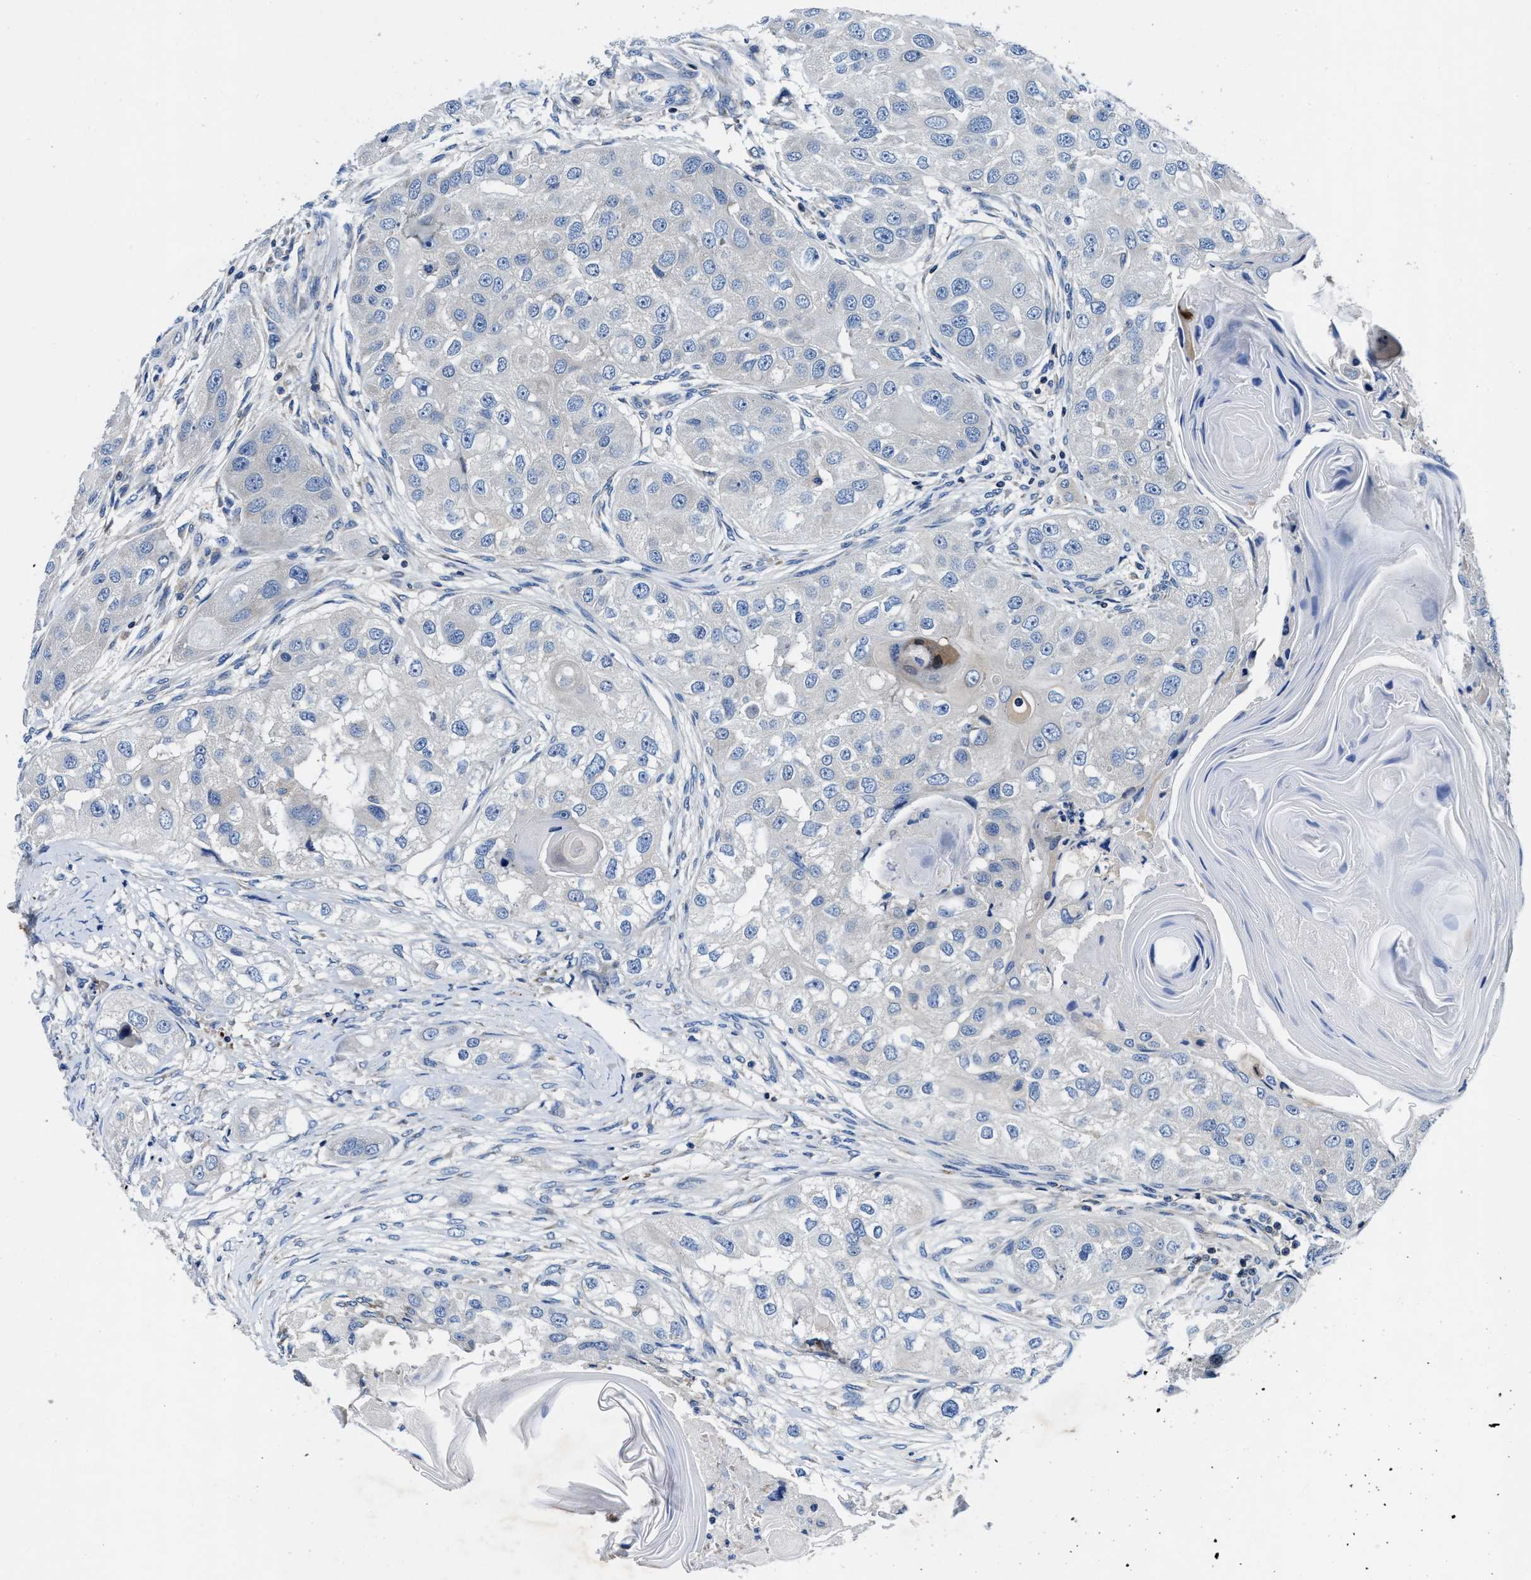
{"staining": {"intensity": "negative", "quantity": "none", "location": "none"}, "tissue": "head and neck cancer", "cell_type": "Tumor cells", "image_type": "cancer", "snomed": [{"axis": "morphology", "description": "Normal tissue, NOS"}, {"axis": "morphology", "description": "Squamous cell carcinoma, NOS"}, {"axis": "topography", "description": "Skeletal muscle"}, {"axis": "topography", "description": "Head-Neck"}], "caption": "Tumor cells are negative for brown protein staining in head and neck squamous cell carcinoma.", "gene": "PHLPP1", "patient": {"sex": "male", "age": 51}}